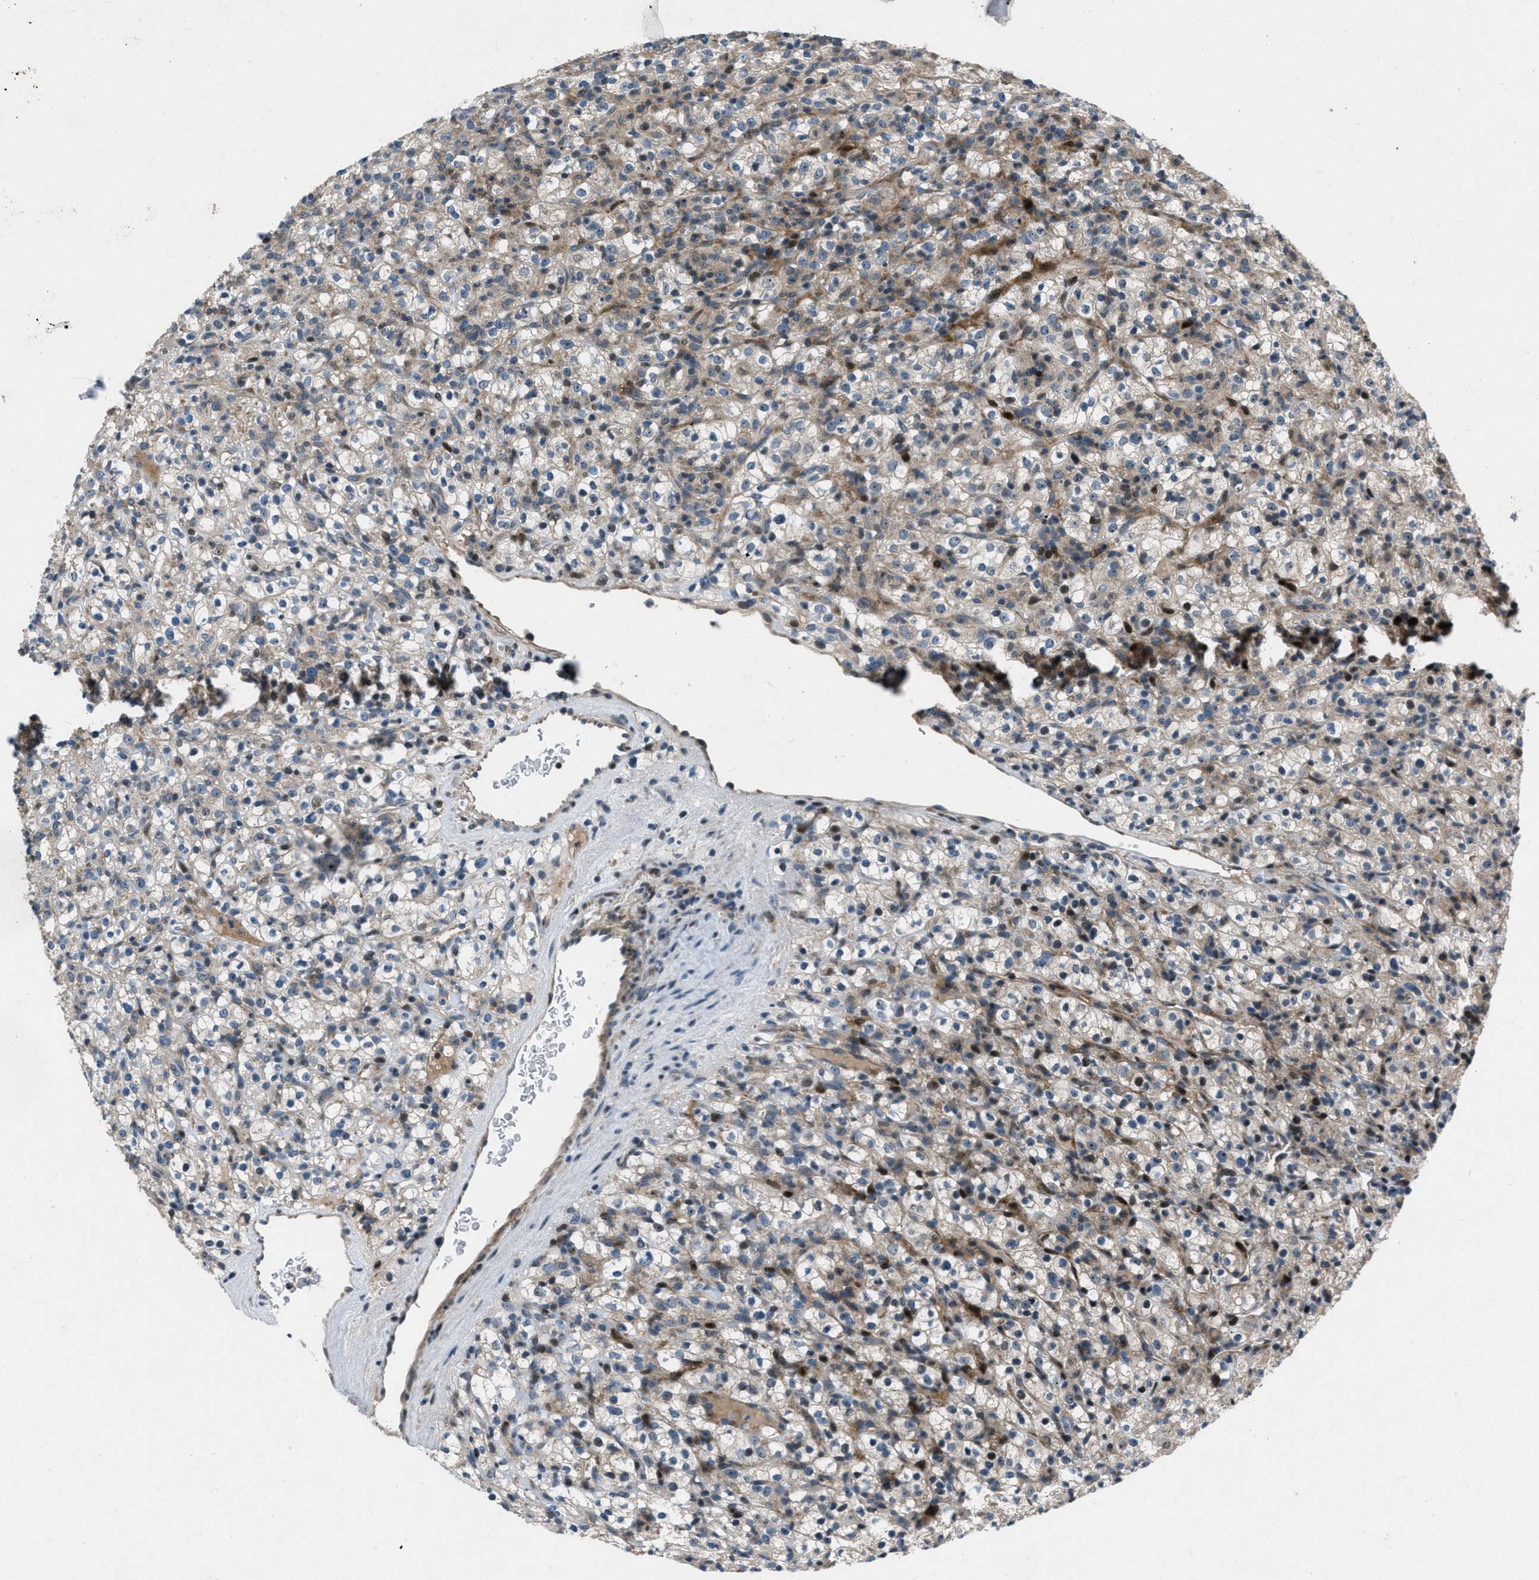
{"staining": {"intensity": "weak", "quantity": ">75%", "location": "cytoplasmic/membranous"}, "tissue": "renal cancer", "cell_type": "Tumor cells", "image_type": "cancer", "snomed": [{"axis": "morphology", "description": "Normal tissue, NOS"}, {"axis": "morphology", "description": "Adenocarcinoma, NOS"}, {"axis": "topography", "description": "Kidney"}], "caption": "Human renal cancer (adenocarcinoma) stained for a protein (brown) shows weak cytoplasmic/membranous positive staining in approximately >75% of tumor cells.", "gene": "CLEC2D", "patient": {"sex": "female", "age": 72}}